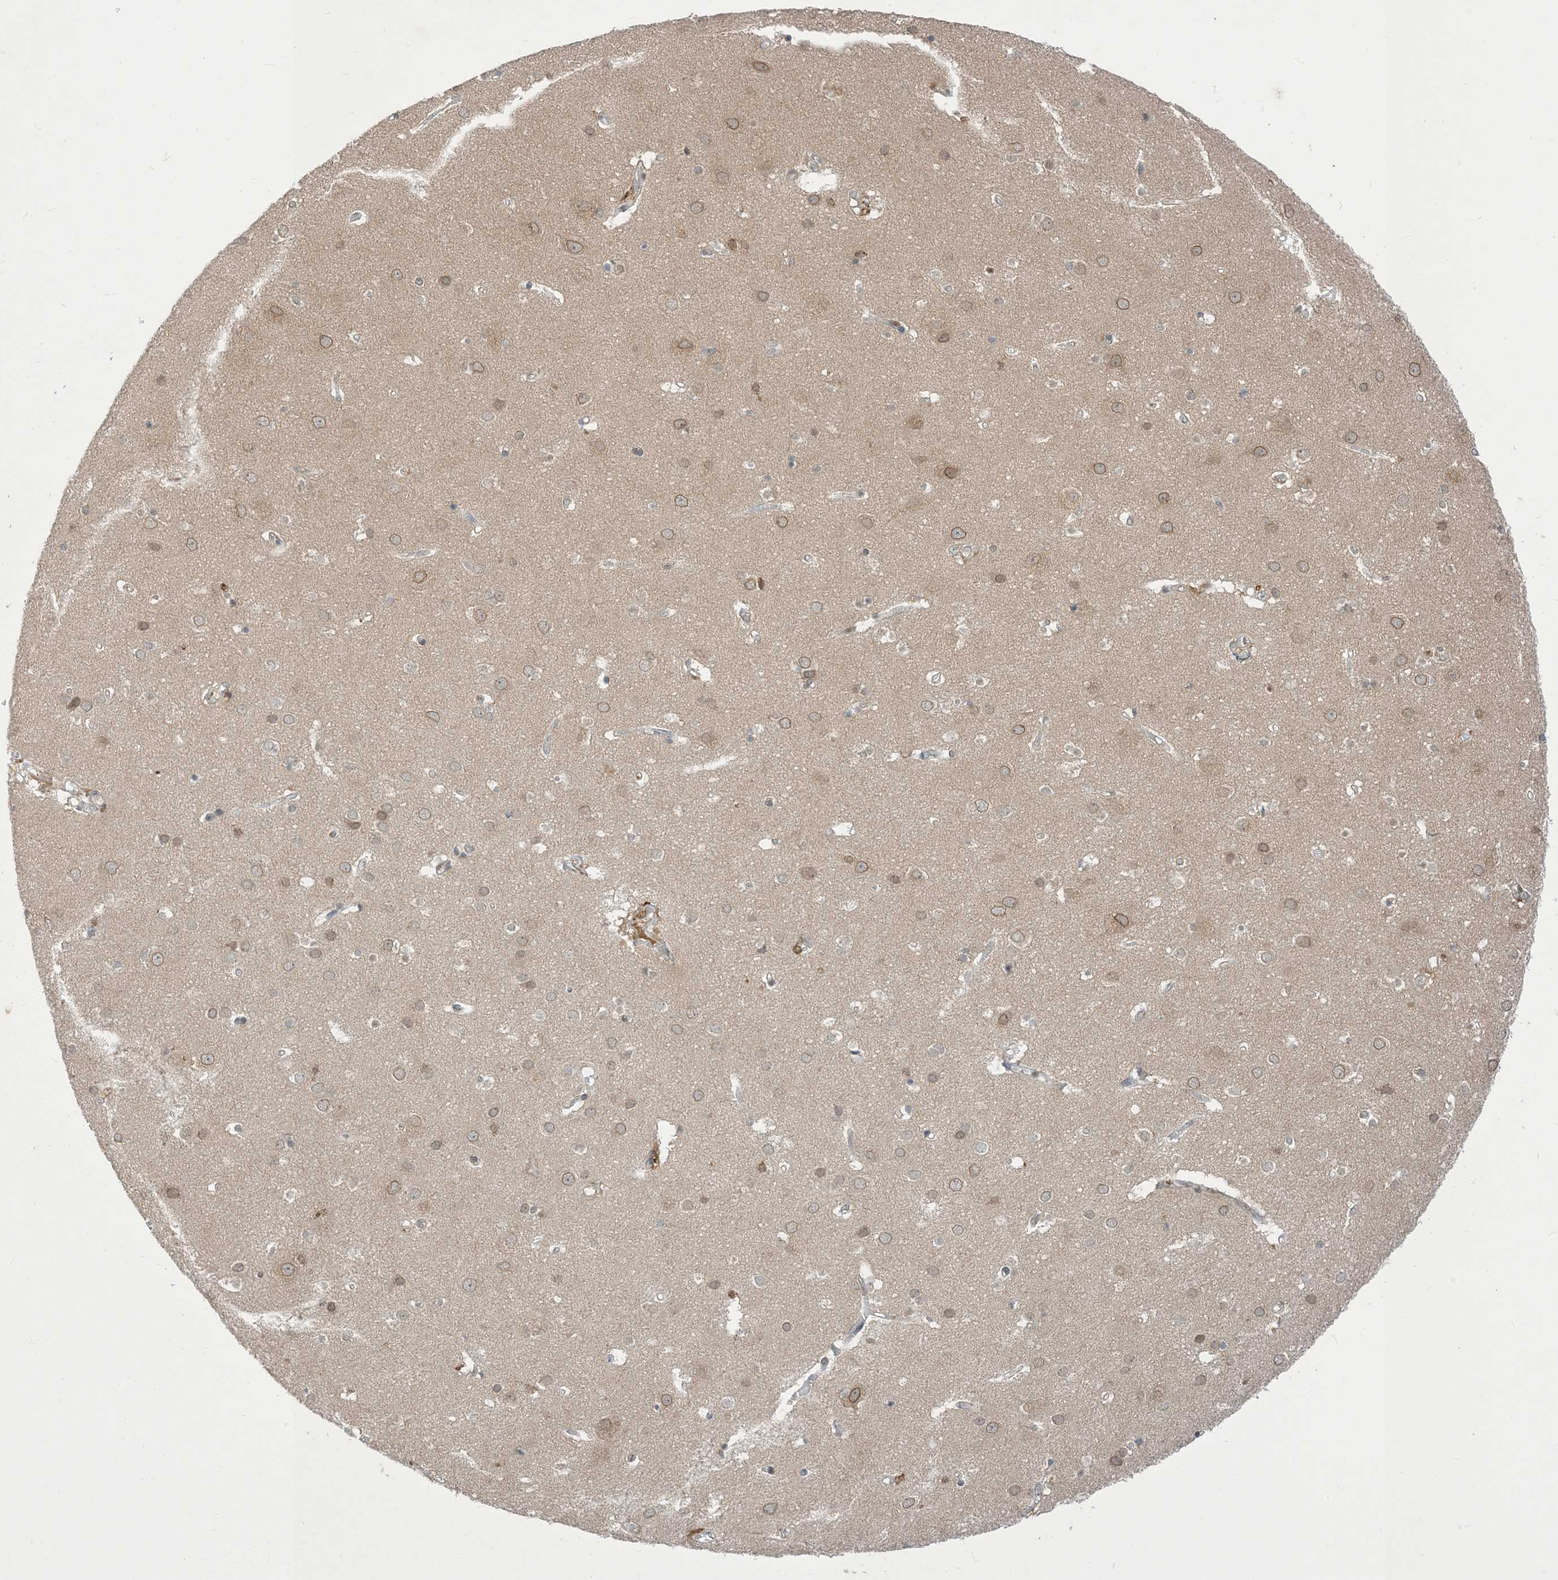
{"staining": {"intensity": "negative", "quantity": "none", "location": "none"}, "tissue": "cerebral cortex", "cell_type": "Endothelial cells", "image_type": "normal", "snomed": [{"axis": "morphology", "description": "Normal tissue, NOS"}, {"axis": "topography", "description": "Cerebral cortex"}], "caption": "Immunohistochemistry image of unremarkable human cerebral cortex stained for a protein (brown), which reveals no positivity in endothelial cells.", "gene": "NAGK", "patient": {"sex": "male", "age": 54}}